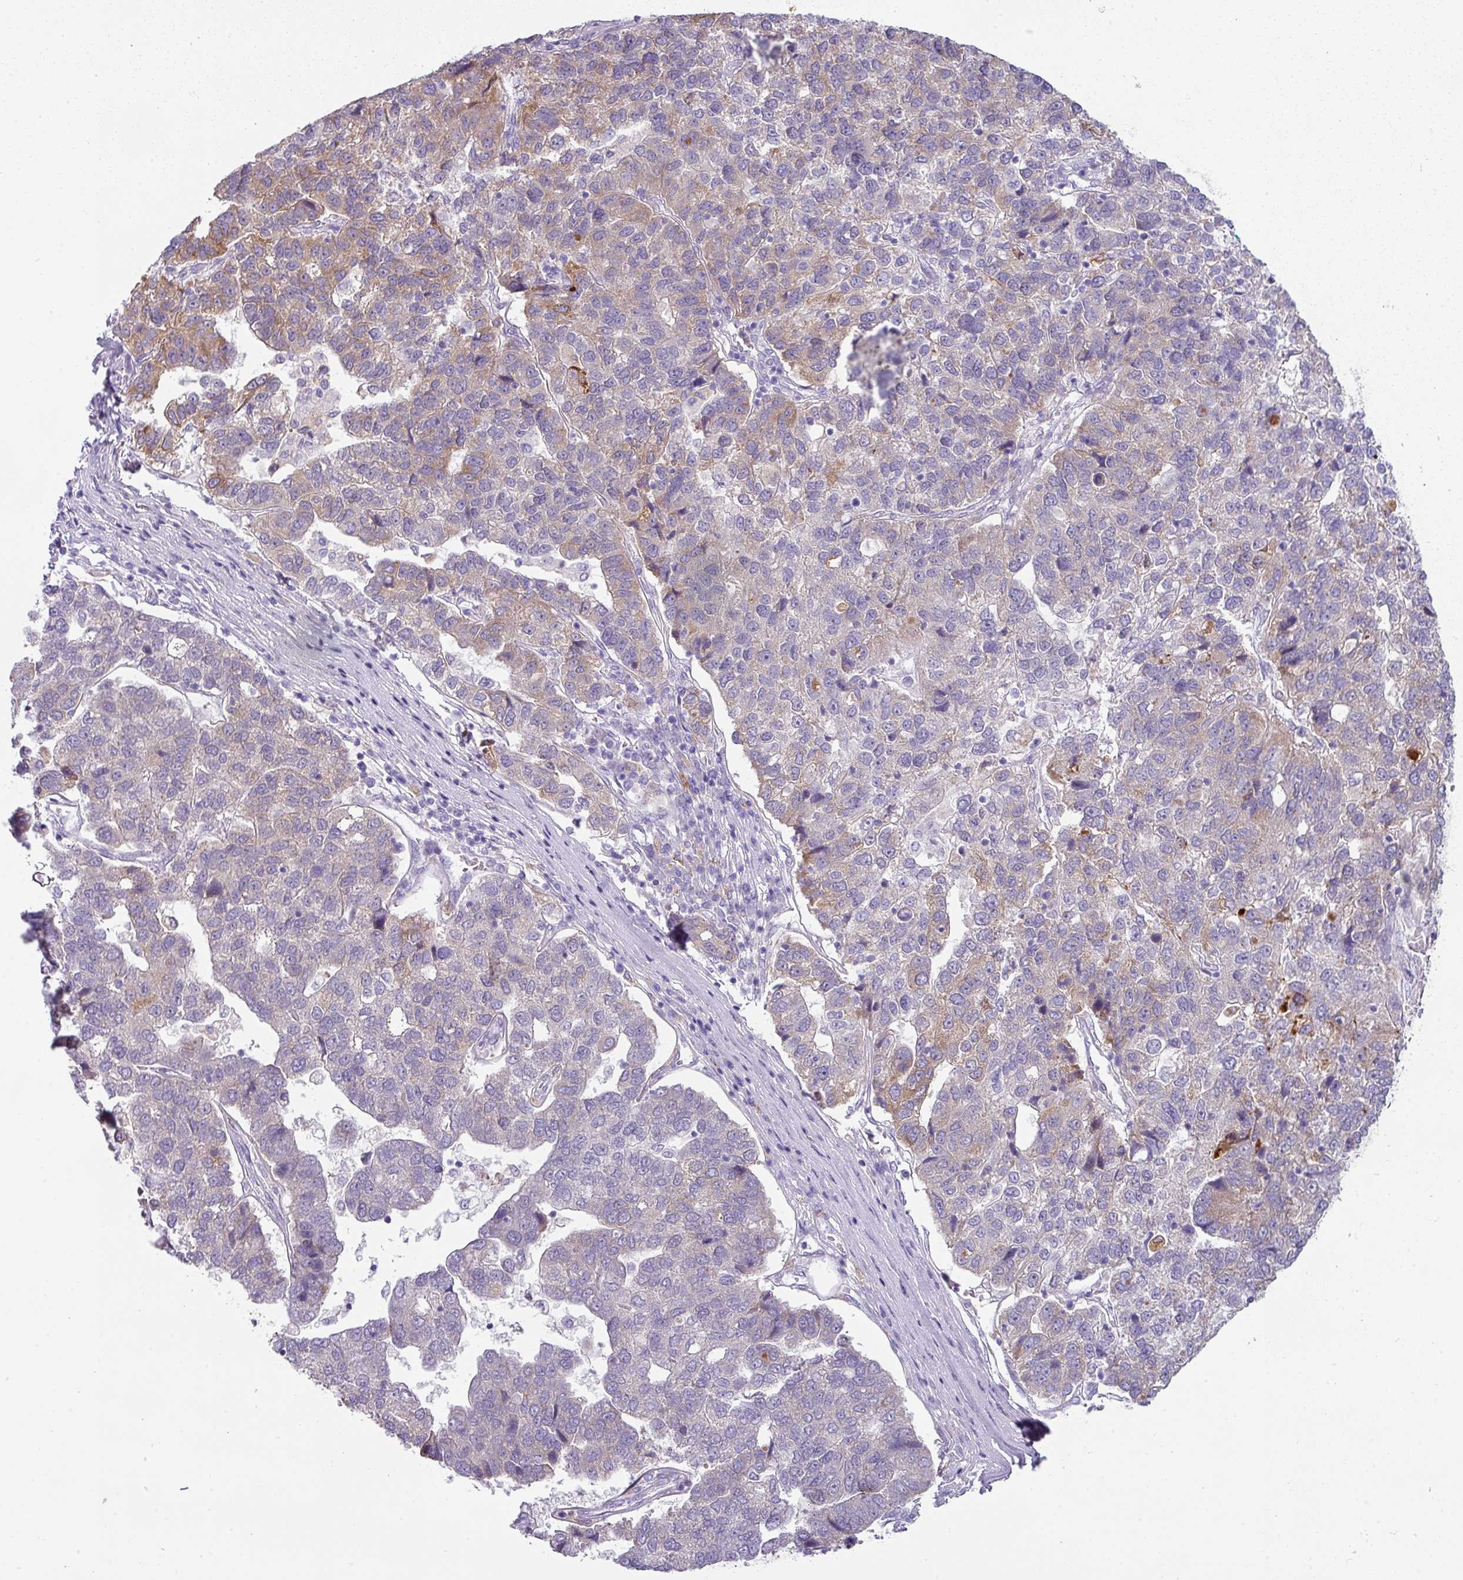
{"staining": {"intensity": "moderate", "quantity": "<25%", "location": "cytoplasmic/membranous"}, "tissue": "pancreatic cancer", "cell_type": "Tumor cells", "image_type": "cancer", "snomed": [{"axis": "morphology", "description": "Adenocarcinoma, NOS"}, {"axis": "topography", "description": "Pancreas"}], "caption": "IHC photomicrograph of pancreatic adenocarcinoma stained for a protein (brown), which demonstrates low levels of moderate cytoplasmic/membranous staining in about <25% of tumor cells.", "gene": "FGF17", "patient": {"sex": "female", "age": 61}}